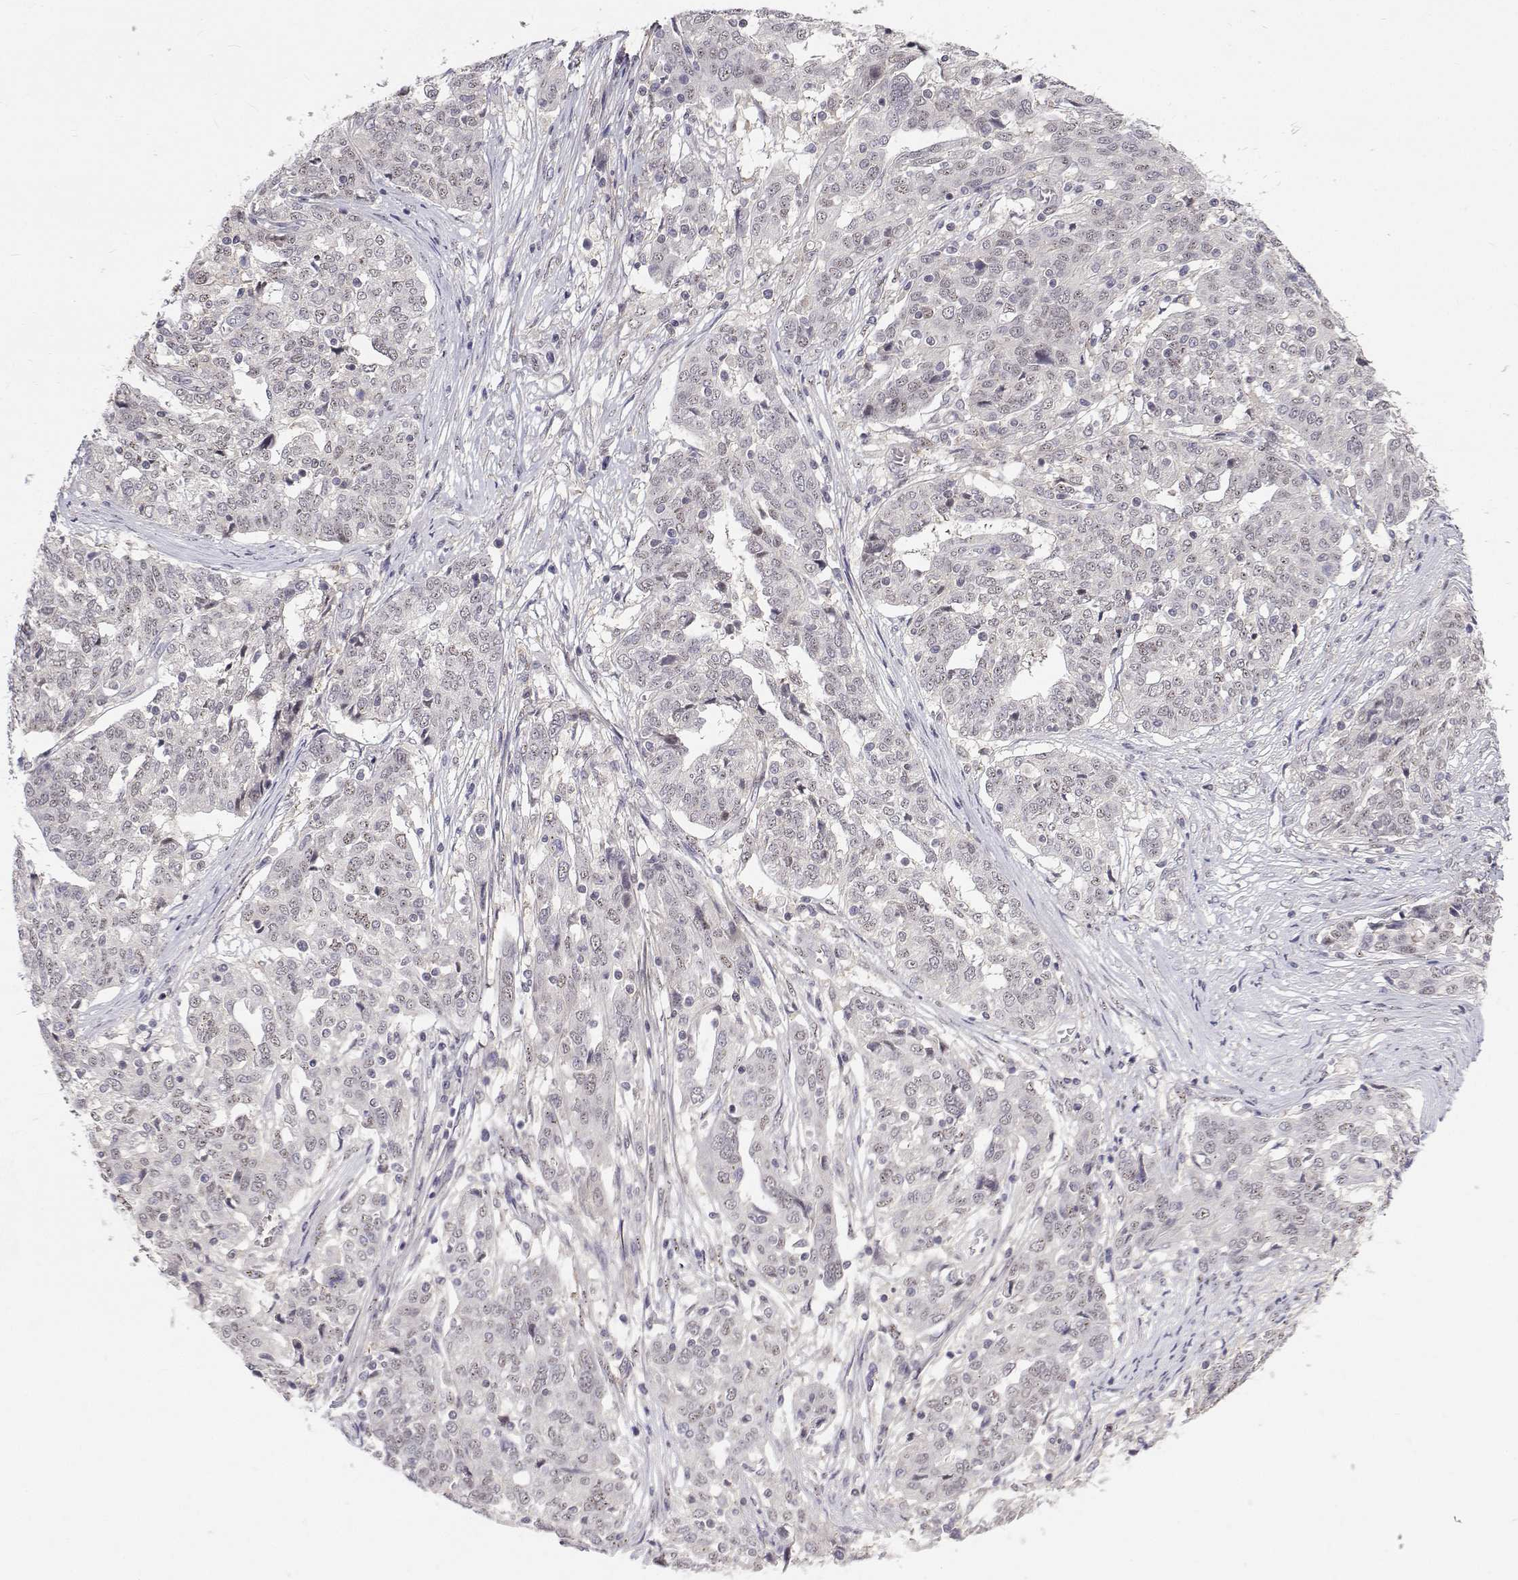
{"staining": {"intensity": "negative", "quantity": "none", "location": "none"}, "tissue": "ovarian cancer", "cell_type": "Tumor cells", "image_type": "cancer", "snomed": [{"axis": "morphology", "description": "Cystadenocarcinoma, serous, NOS"}, {"axis": "topography", "description": "Ovary"}], "caption": "The immunohistochemistry histopathology image has no significant positivity in tumor cells of ovarian cancer (serous cystadenocarcinoma) tissue.", "gene": "MYPN", "patient": {"sex": "female", "age": 67}}